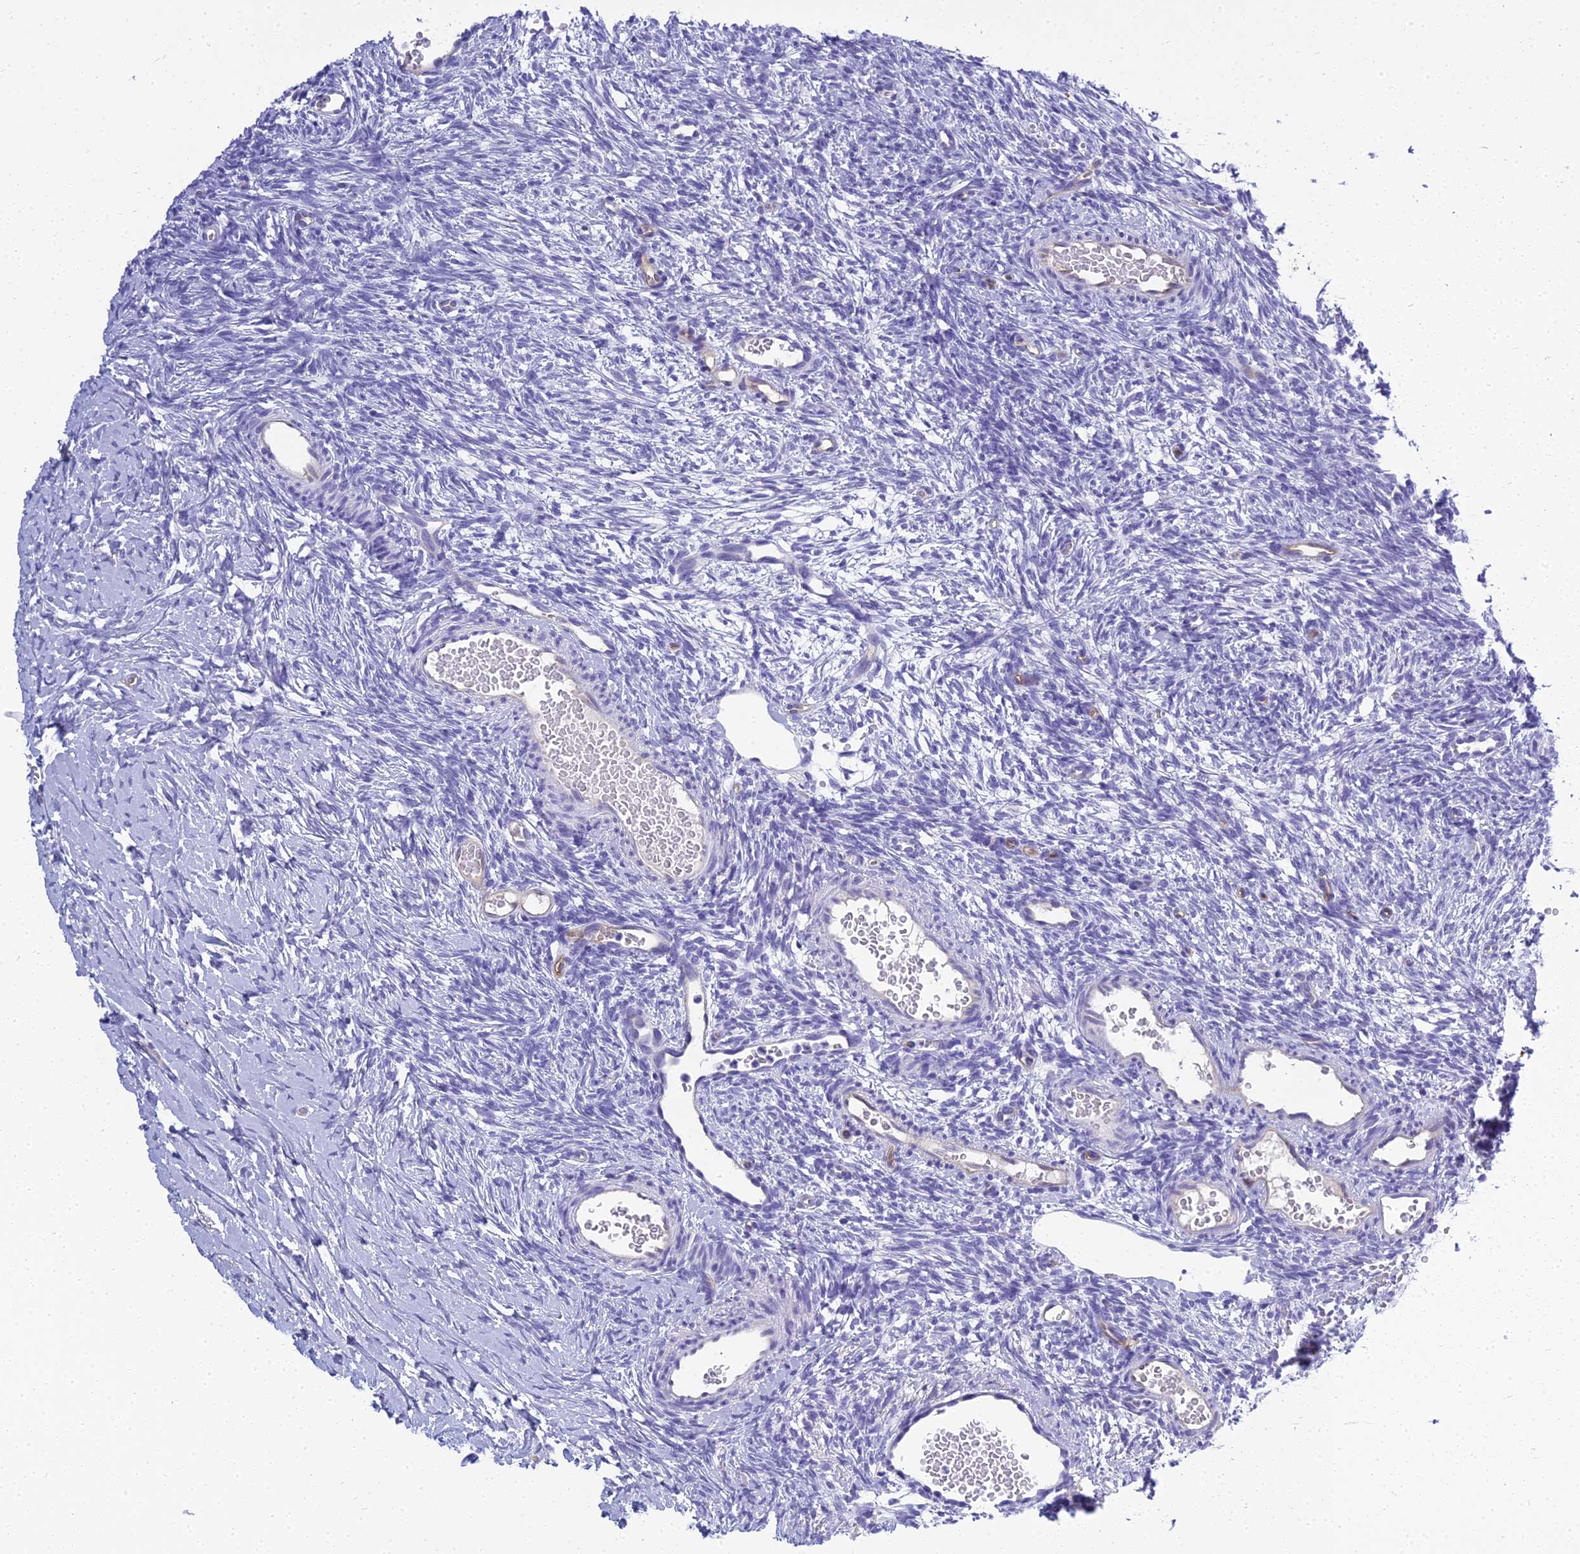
{"staining": {"intensity": "negative", "quantity": "none", "location": "none"}, "tissue": "ovary", "cell_type": "Follicle cells", "image_type": "normal", "snomed": [{"axis": "morphology", "description": "Normal tissue, NOS"}, {"axis": "topography", "description": "Ovary"}], "caption": "Image shows no significant protein expression in follicle cells of normal ovary. Brightfield microscopy of immunohistochemistry (IHC) stained with DAB (3,3'-diaminobenzidine) (brown) and hematoxylin (blue), captured at high magnification.", "gene": "NINJ1", "patient": {"sex": "female", "age": 39}}